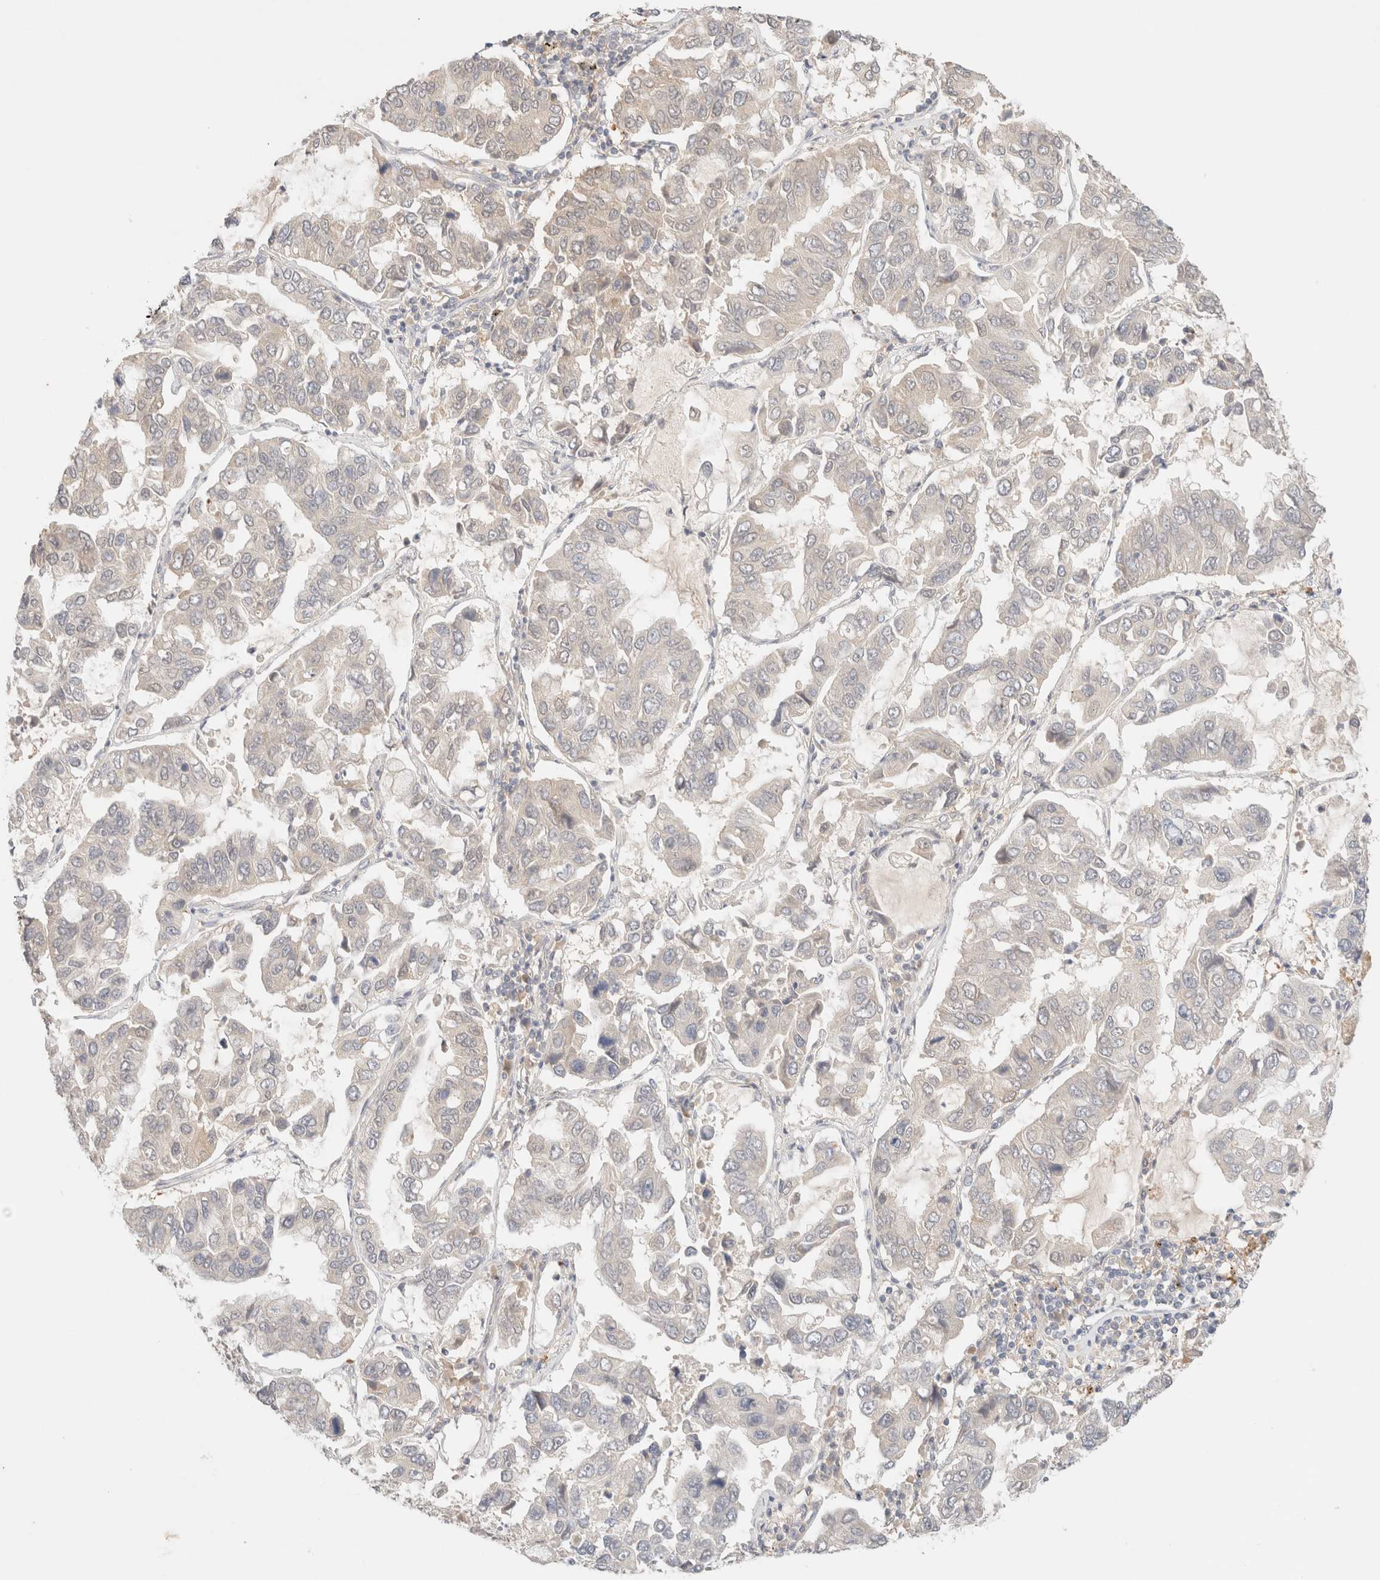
{"staining": {"intensity": "negative", "quantity": "none", "location": "none"}, "tissue": "lung cancer", "cell_type": "Tumor cells", "image_type": "cancer", "snomed": [{"axis": "morphology", "description": "Adenocarcinoma, NOS"}, {"axis": "topography", "description": "Lung"}], "caption": "Immunohistochemical staining of lung cancer shows no significant expression in tumor cells. (Brightfield microscopy of DAB immunohistochemistry at high magnification).", "gene": "SARM1", "patient": {"sex": "male", "age": 64}}